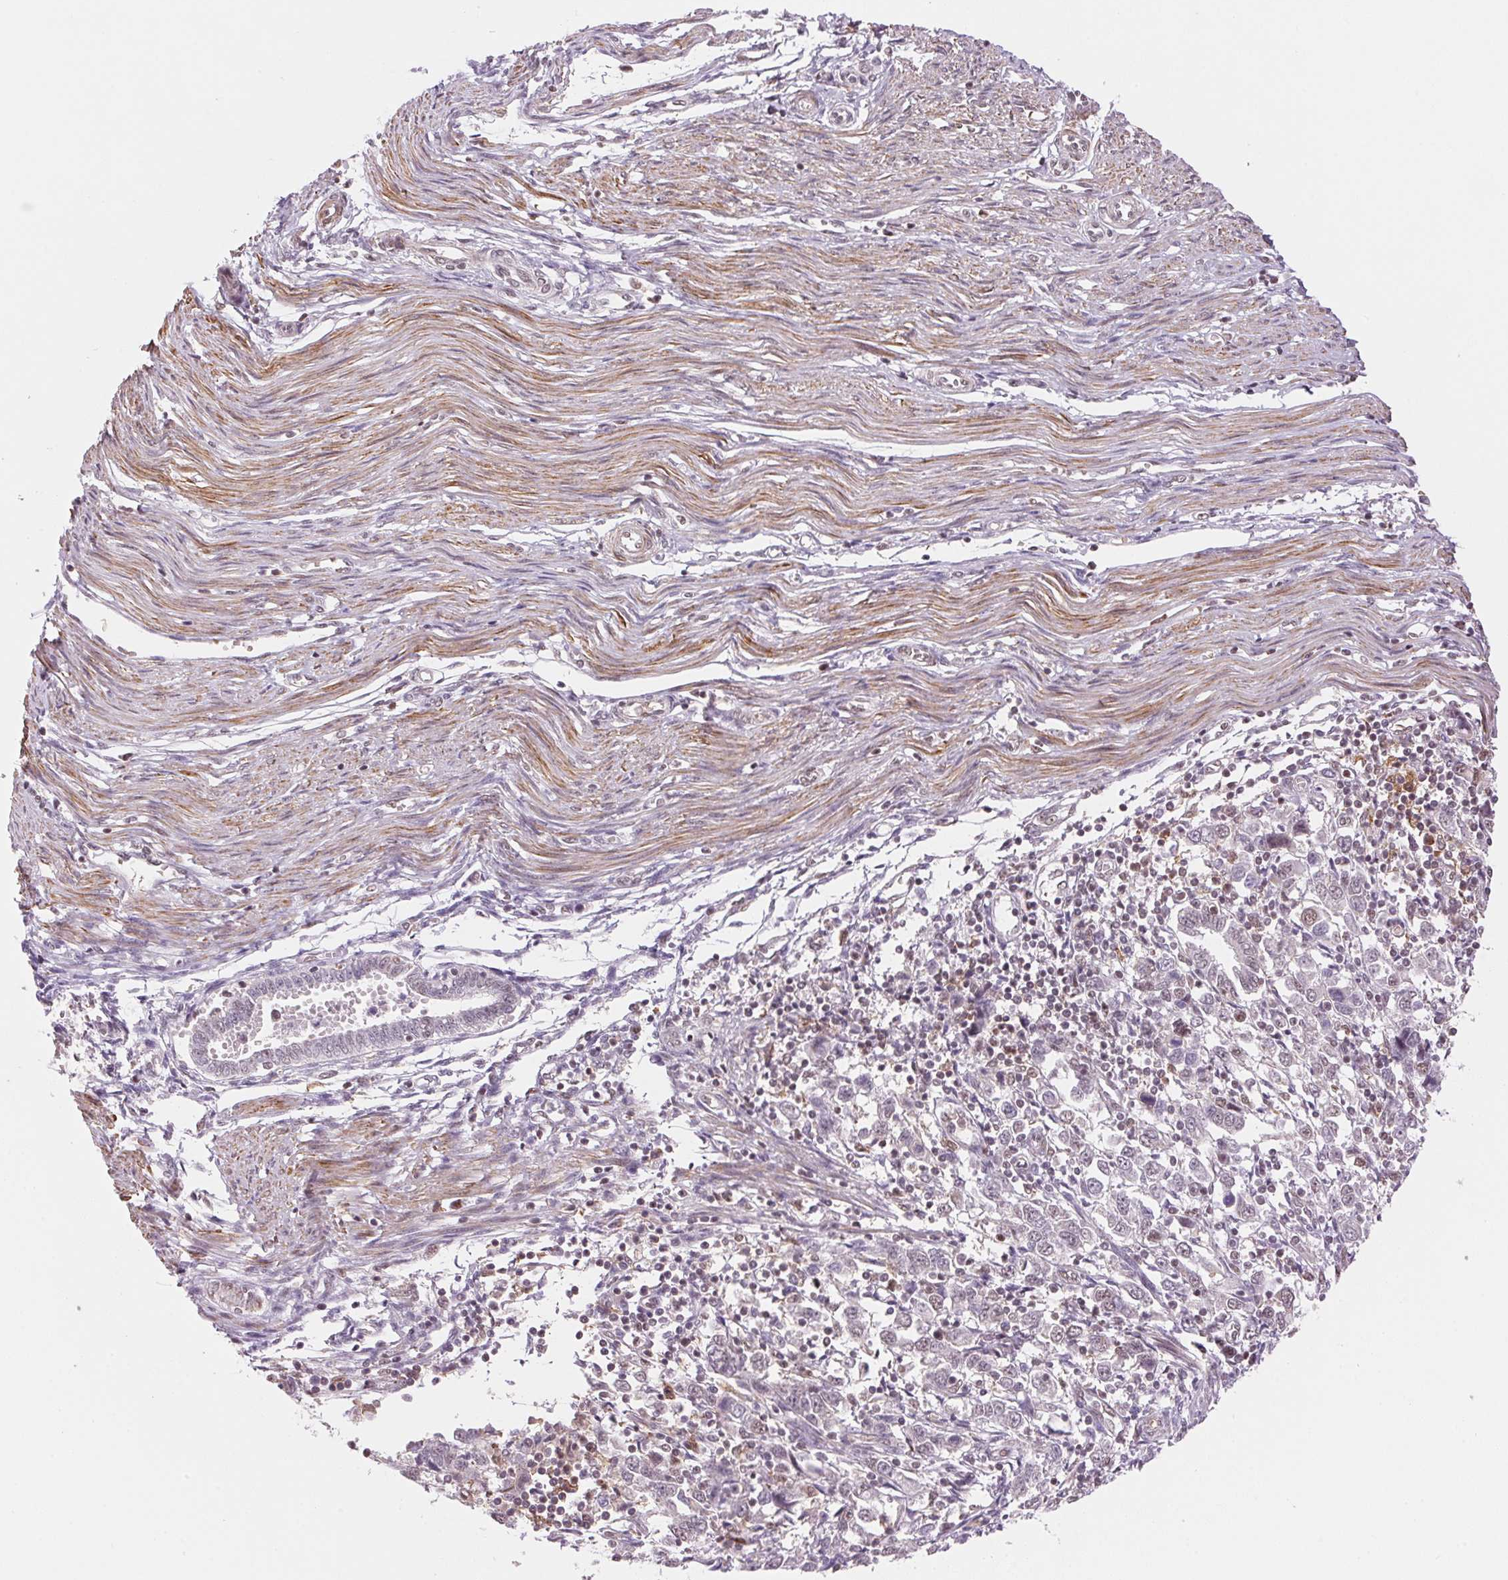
{"staining": {"intensity": "weak", "quantity": "25%-75%", "location": "nuclear"}, "tissue": "endometrial cancer", "cell_type": "Tumor cells", "image_type": "cancer", "snomed": [{"axis": "morphology", "description": "Adenocarcinoma, NOS"}, {"axis": "topography", "description": "Endometrium"}], "caption": "Human endometrial adenocarcinoma stained with a brown dye demonstrates weak nuclear positive staining in approximately 25%-75% of tumor cells.", "gene": "HNRNPDL", "patient": {"sex": "female", "age": 43}}